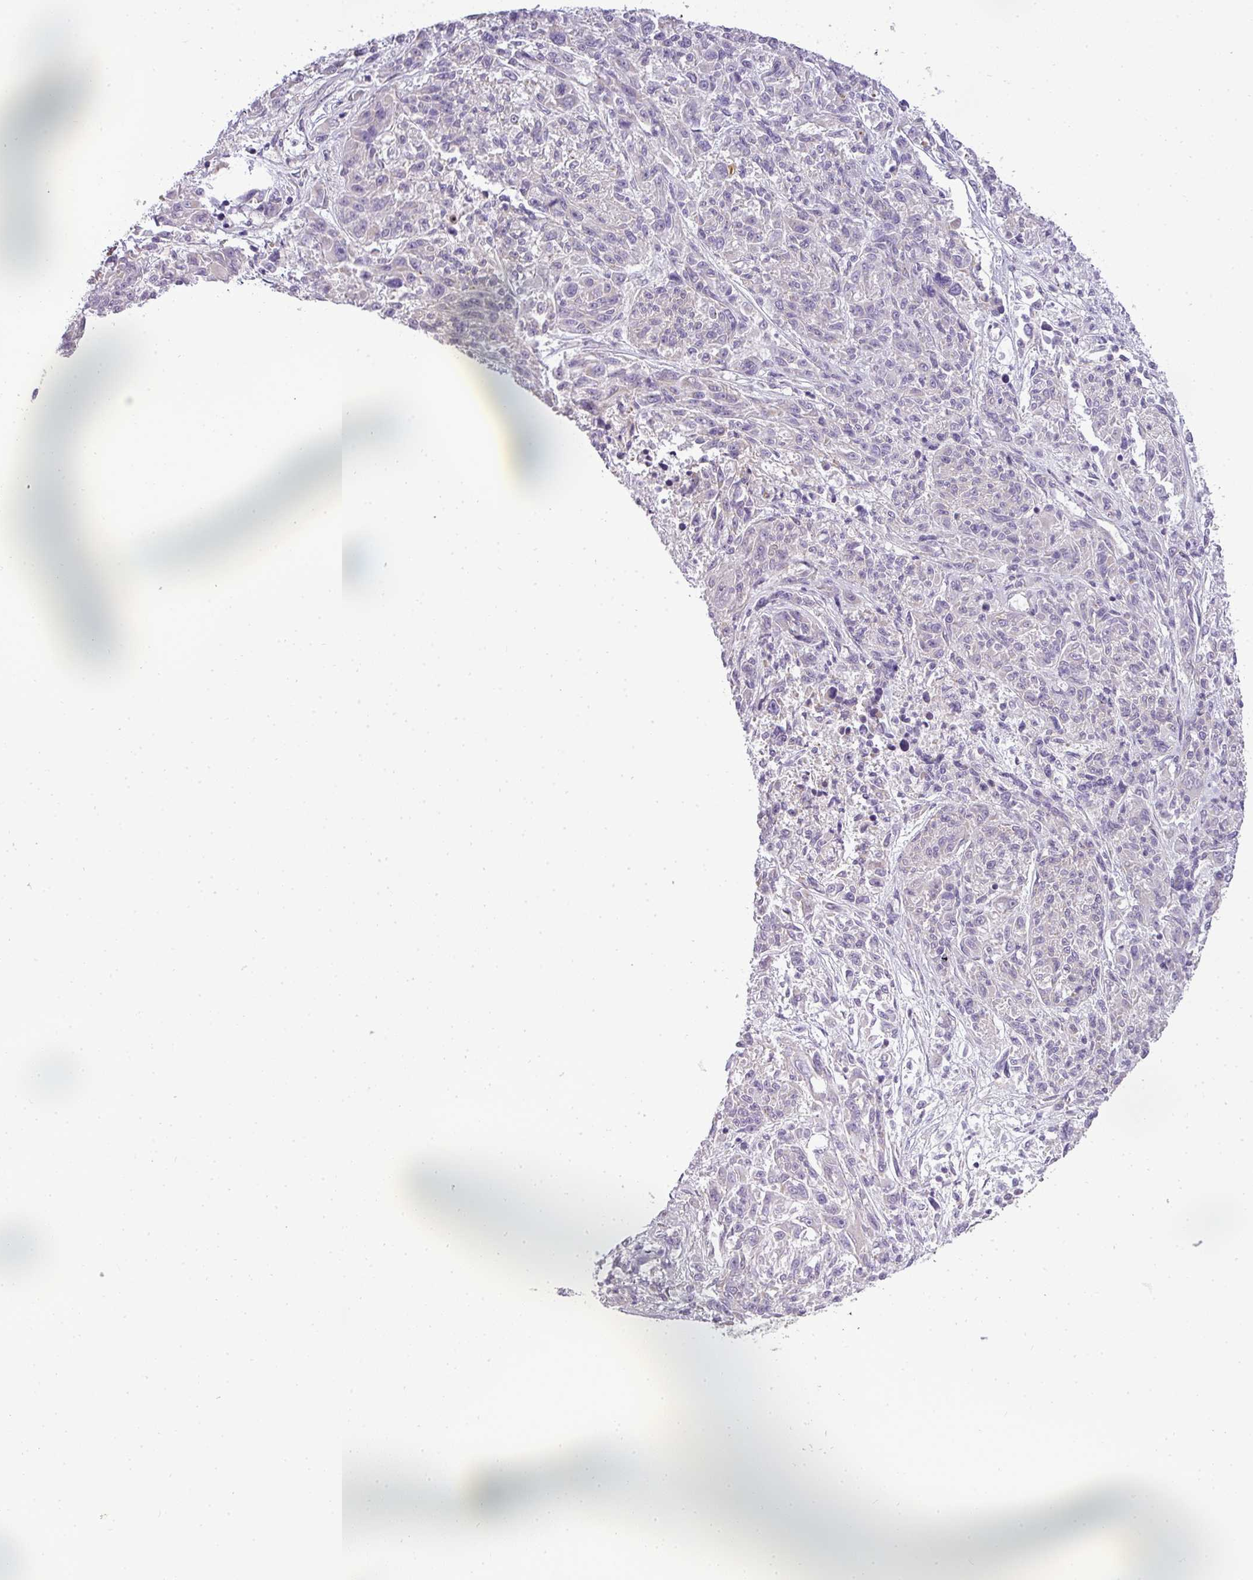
{"staining": {"intensity": "negative", "quantity": "none", "location": "none"}, "tissue": "melanoma", "cell_type": "Tumor cells", "image_type": "cancer", "snomed": [{"axis": "morphology", "description": "Malignant melanoma, NOS"}, {"axis": "topography", "description": "Skin"}], "caption": "Melanoma was stained to show a protein in brown. There is no significant positivity in tumor cells.", "gene": "ZDHHC1", "patient": {"sex": "male", "age": 53}}